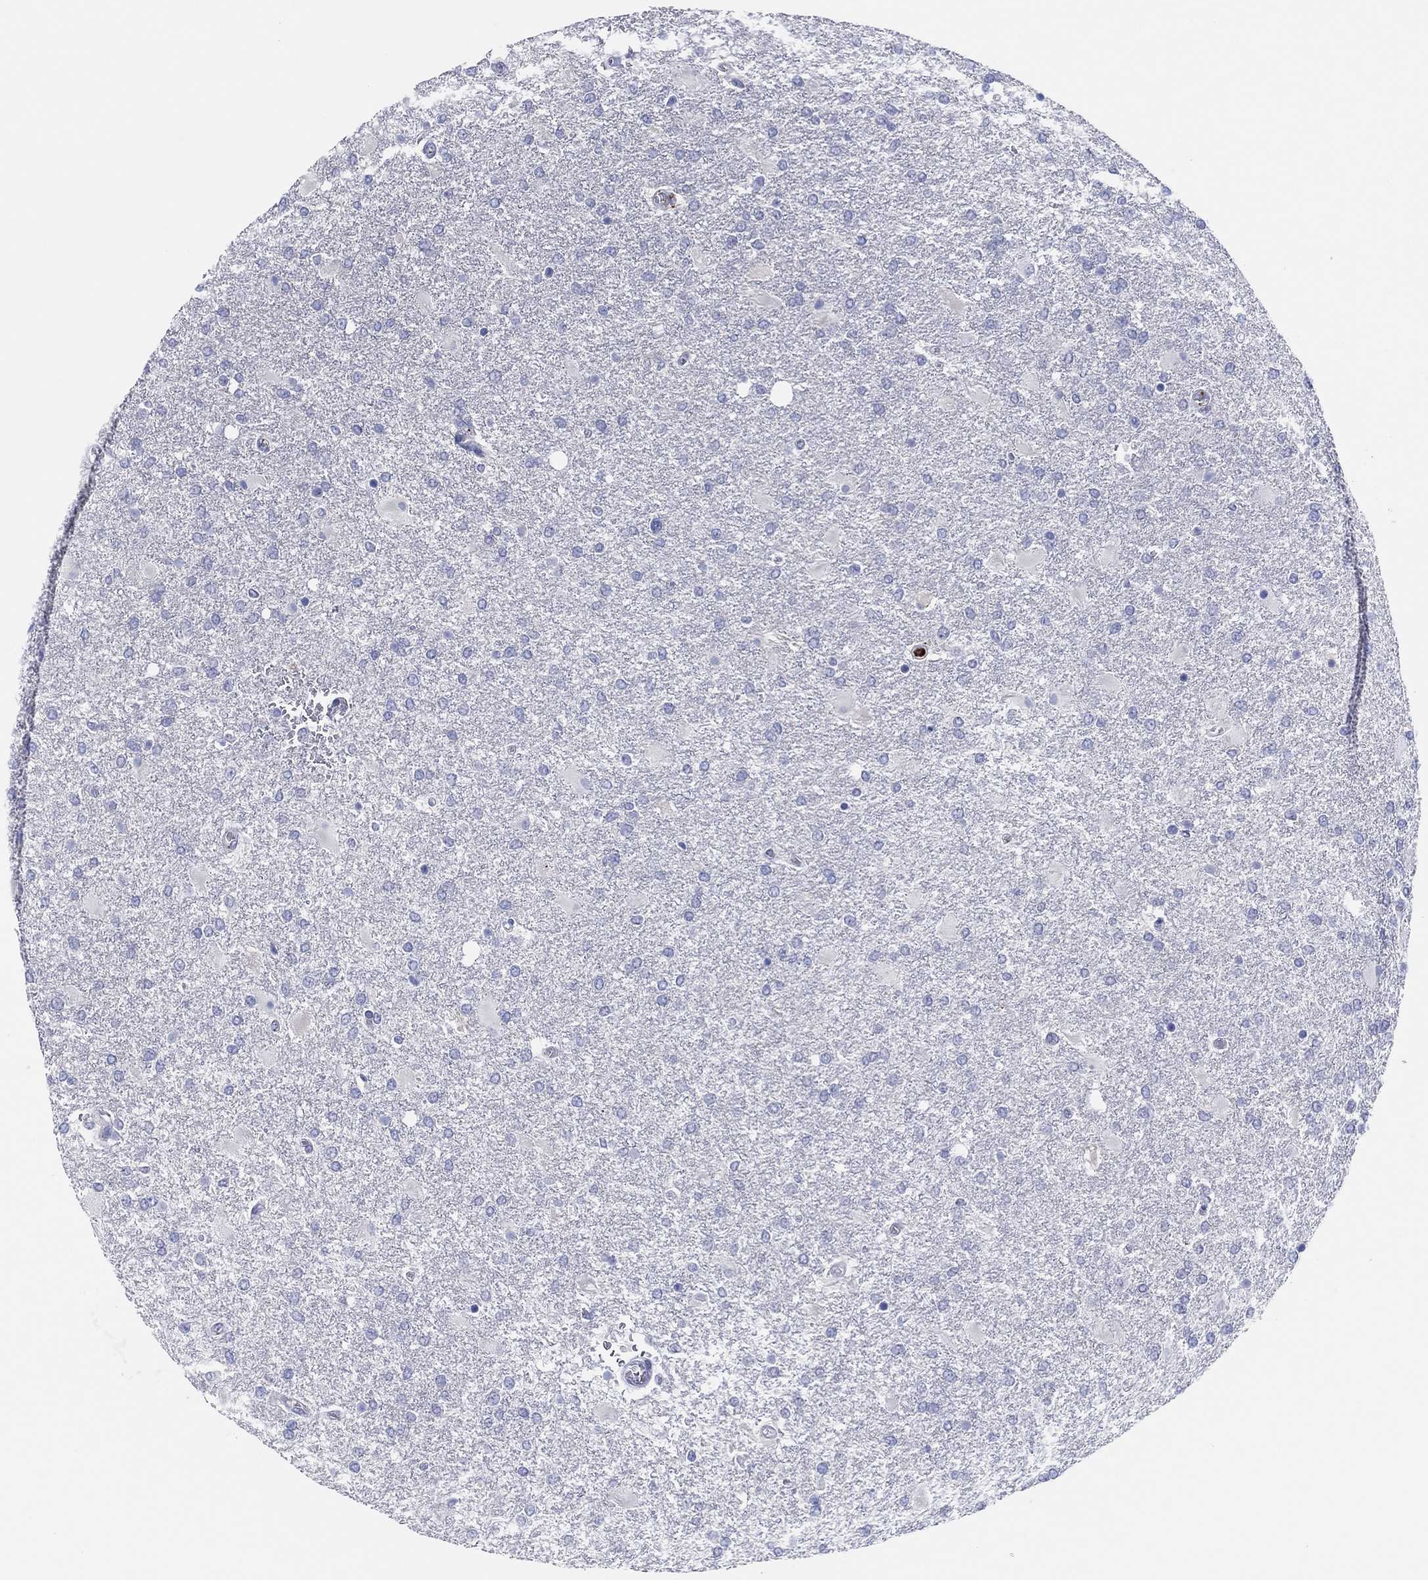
{"staining": {"intensity": "negative", "quantity": "none", "location": "none"}, "tissue": "glioma", "cell_type": "Tumor cells", "image_type": "cancer", "snomed": [{"axis": "morphology", "description": "Glioma, malignant, High grade"}, {"axis": "topography", "description": "Cerebral cortex"}], "caption": "Immunohistochemistry (IHC) image of glioma stained for a protein (brown), which reveals no staining in tumor cells.", "gene": "PLAC8", "patient": {"sex": "male", "age": 79}}